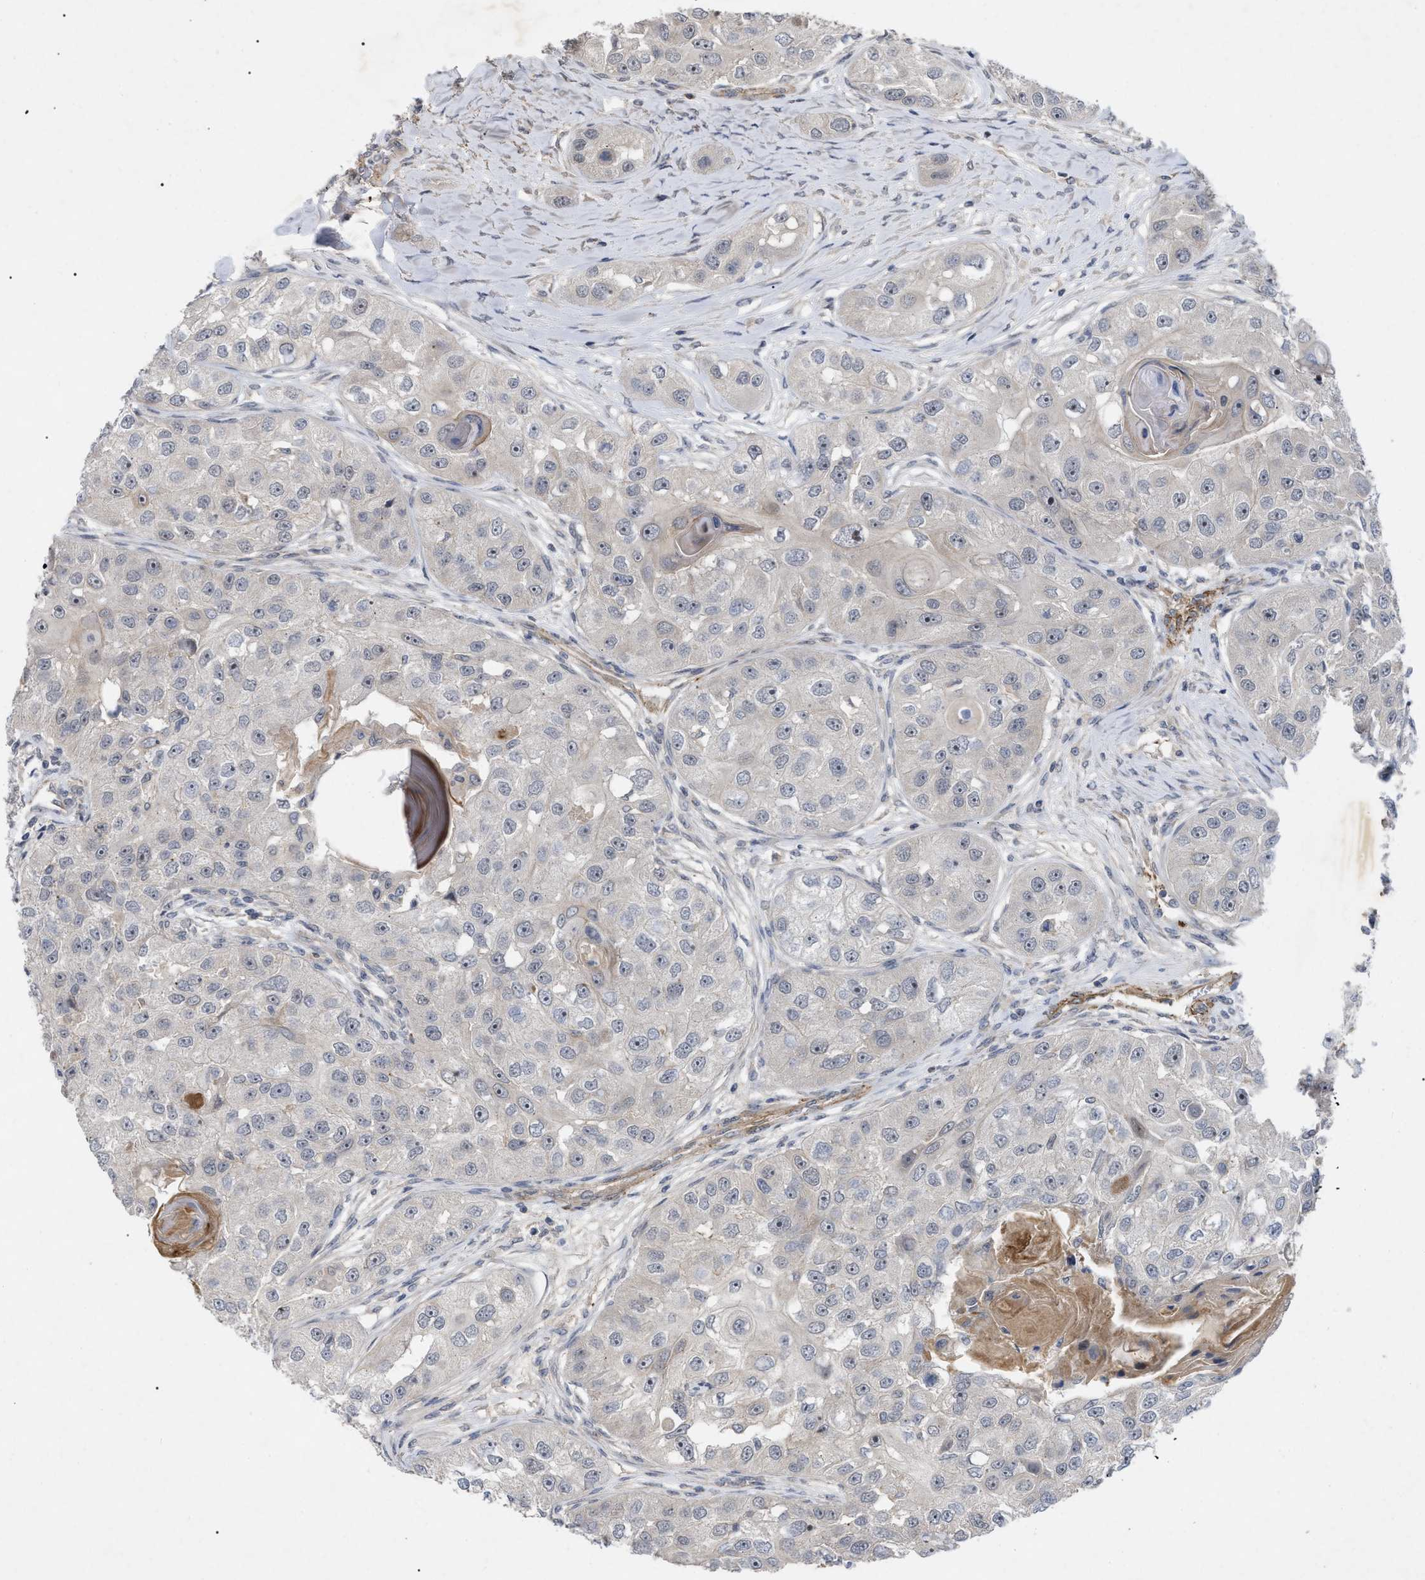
{"staining": {"intensity": "negative", "quantity": "none", "location": "none"}, "tissue": "head and neck cancer", "cell_type": "Tumor cells", "image_type": "cancer", "snomed": [{"axis": "morphology", "description": "Normal tissue, NOS"}, {"axis": "morphology", "description": "Squamous cell carcinoma, NOS"}, {"axis": "topography", "description": "Skeletal muscle"}, {"axis": "topography", "description": "Head-Neck"}], "caption": "Head and neck squamous cell carcinoma stained for a protein using immunohistochemistry (IHC) demonstrates no staining tumor cells.", "gene": "ST6GALNAC6", "patient": {"sex": "male", "age": 51}}